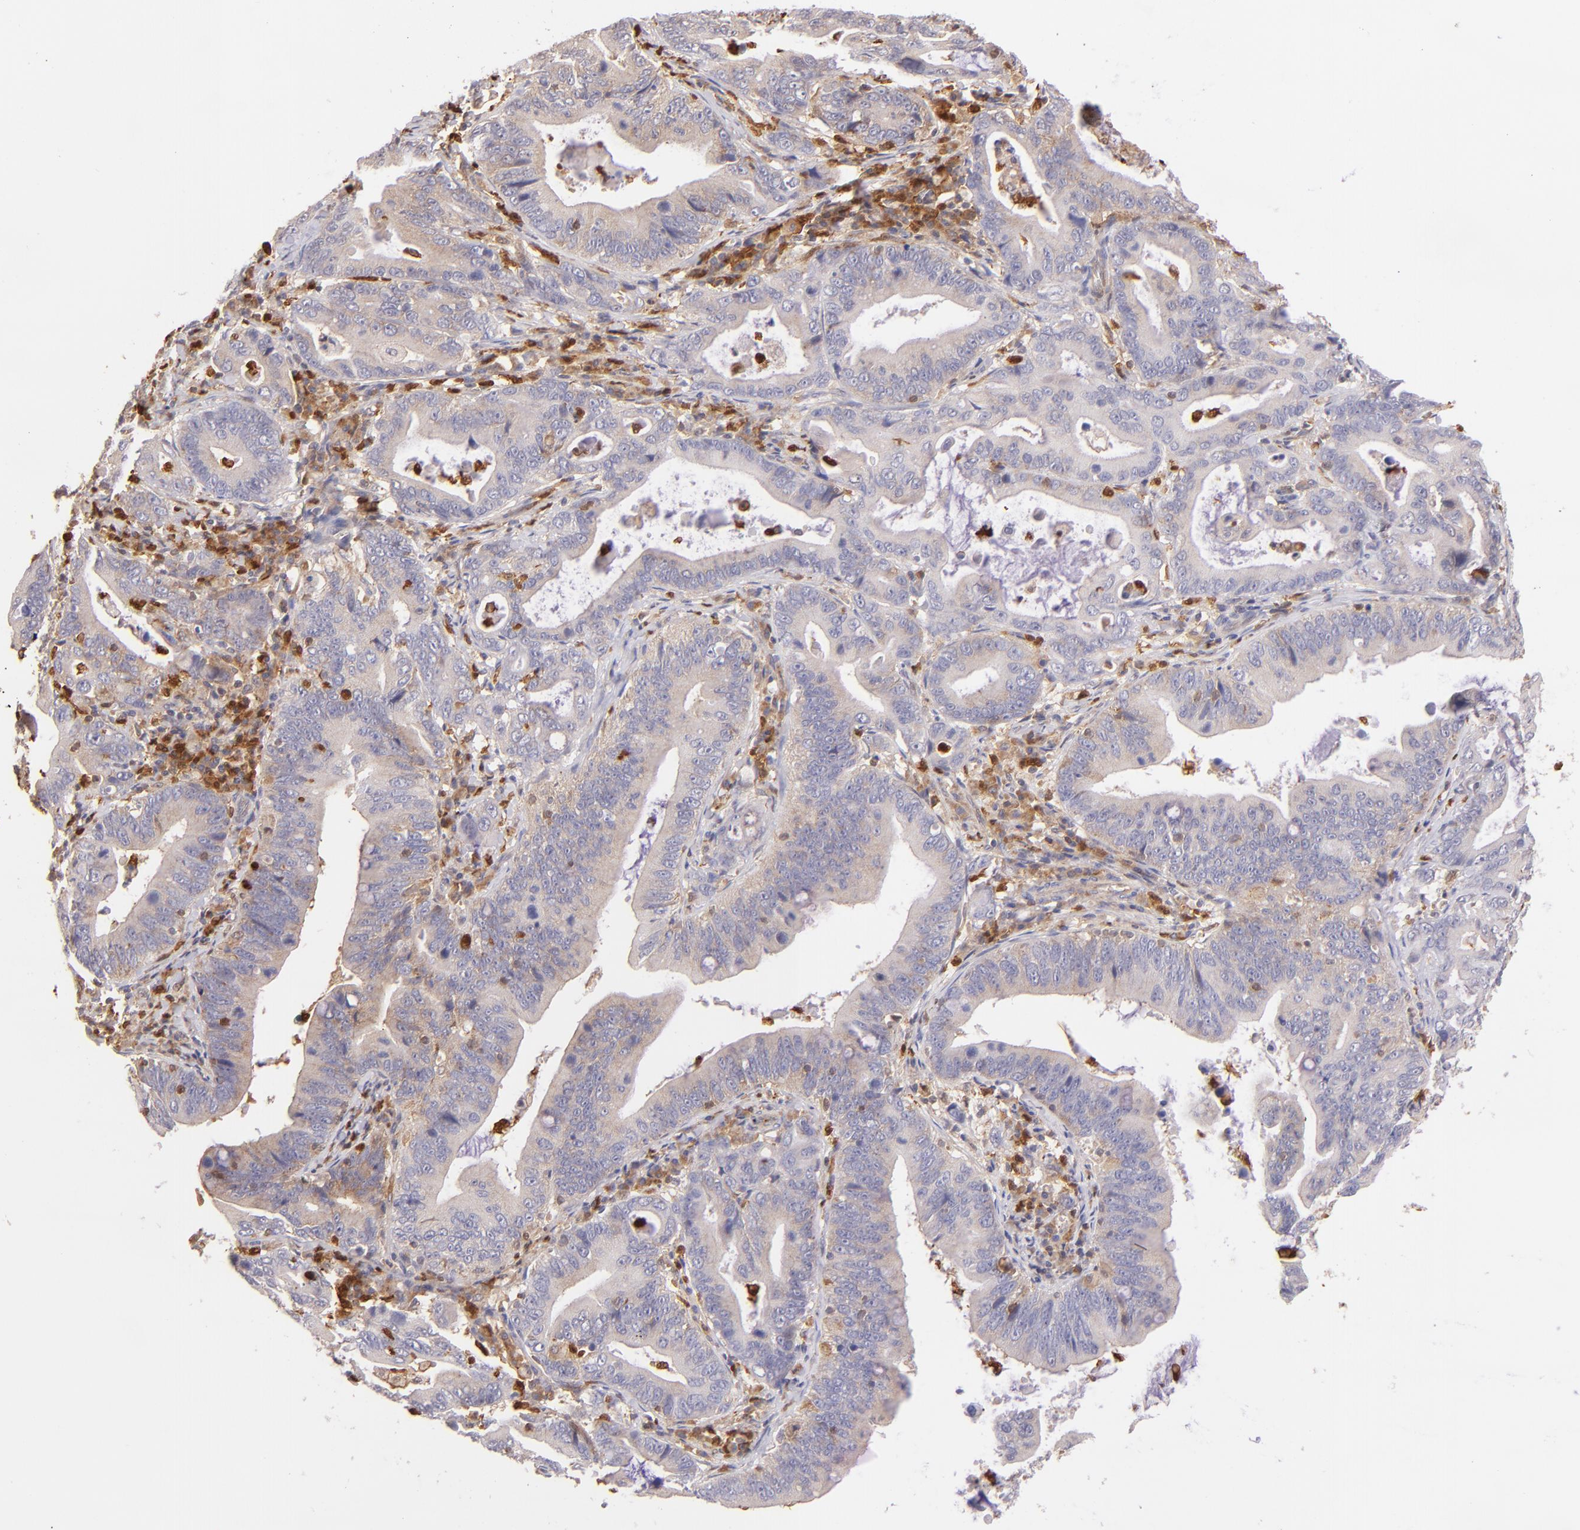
{"staining": {"intensity": "weak", "quantity": ">75%", "location": "cytoplasmic/membranous"}, "tissue": "stomach cancer", "cell_type": "Tumor cells", "image_type": "cancer", "snomed": [{"axis": "morphology", "description": "Adenocarcinoma, NOS"}, {"axis": "topography", "description": "Stomach, upper"}], "caption": "This is an image of immunohistochemistry (IHC) staining of adenocarcinoma (stomach), which shows weak staining in the cytoplasmic/membranous of tumor cells.", "gene": "BTK", "patient": {"sex": "male", "age": 63}}